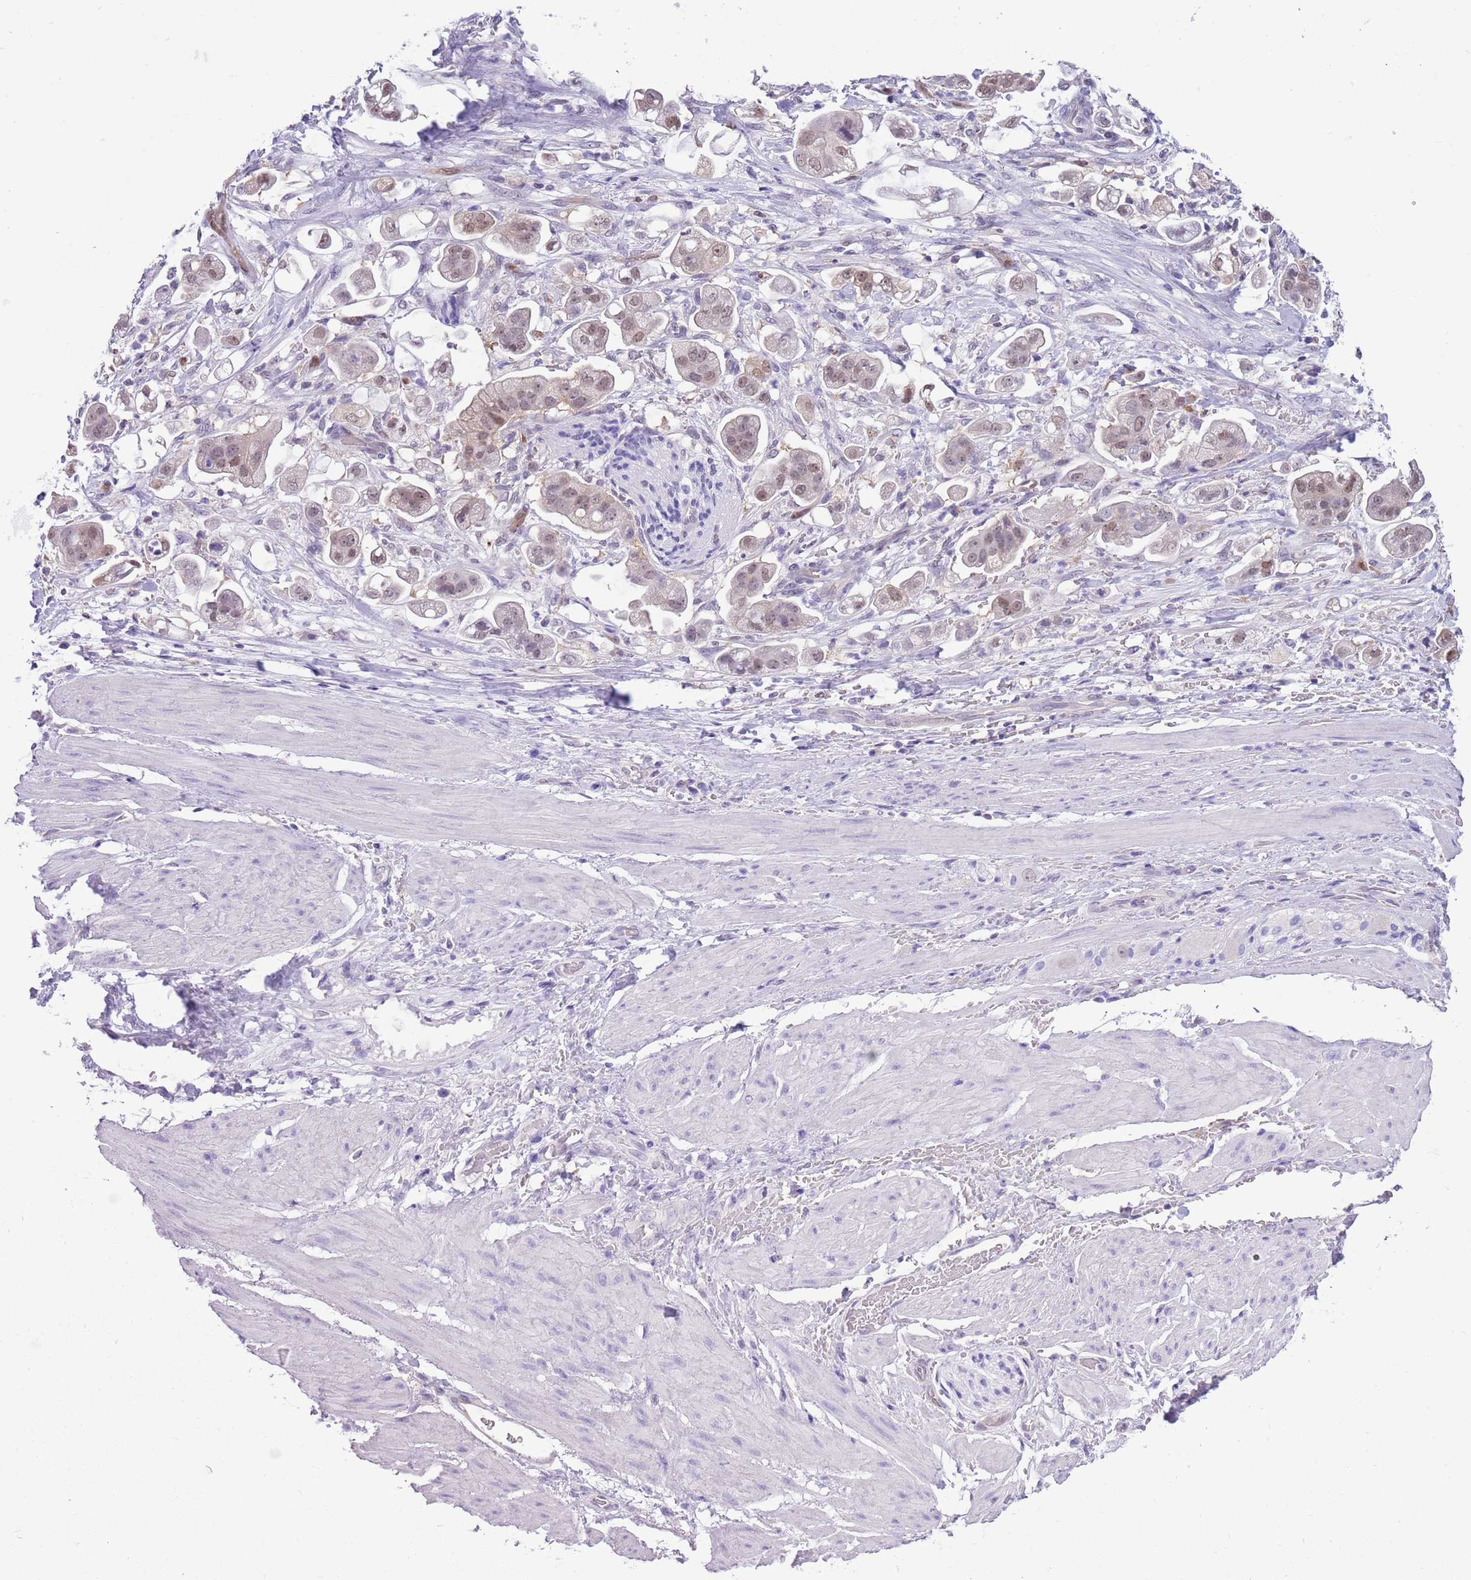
{"staining": {"intensity": "weak", "quantity": ">75%", "location": "nuclear"}, "tissue": "stomach cancer", "cell_type": "Tumor cells", "image_type": "cancer", "snomed": [{"axis": "morphology", "description": "Adenocarcinoma, NOS"}, {"axis": "topography", "description": "Stomach"}], "caption": "Protein staining of stomach cancer (adenocarcinoma) tissue demonstrates weak nuclear positivity in approximately >75% of tumor cells.", "gene": "DDI2", "patient": {"sex": "male", "age": 62}}